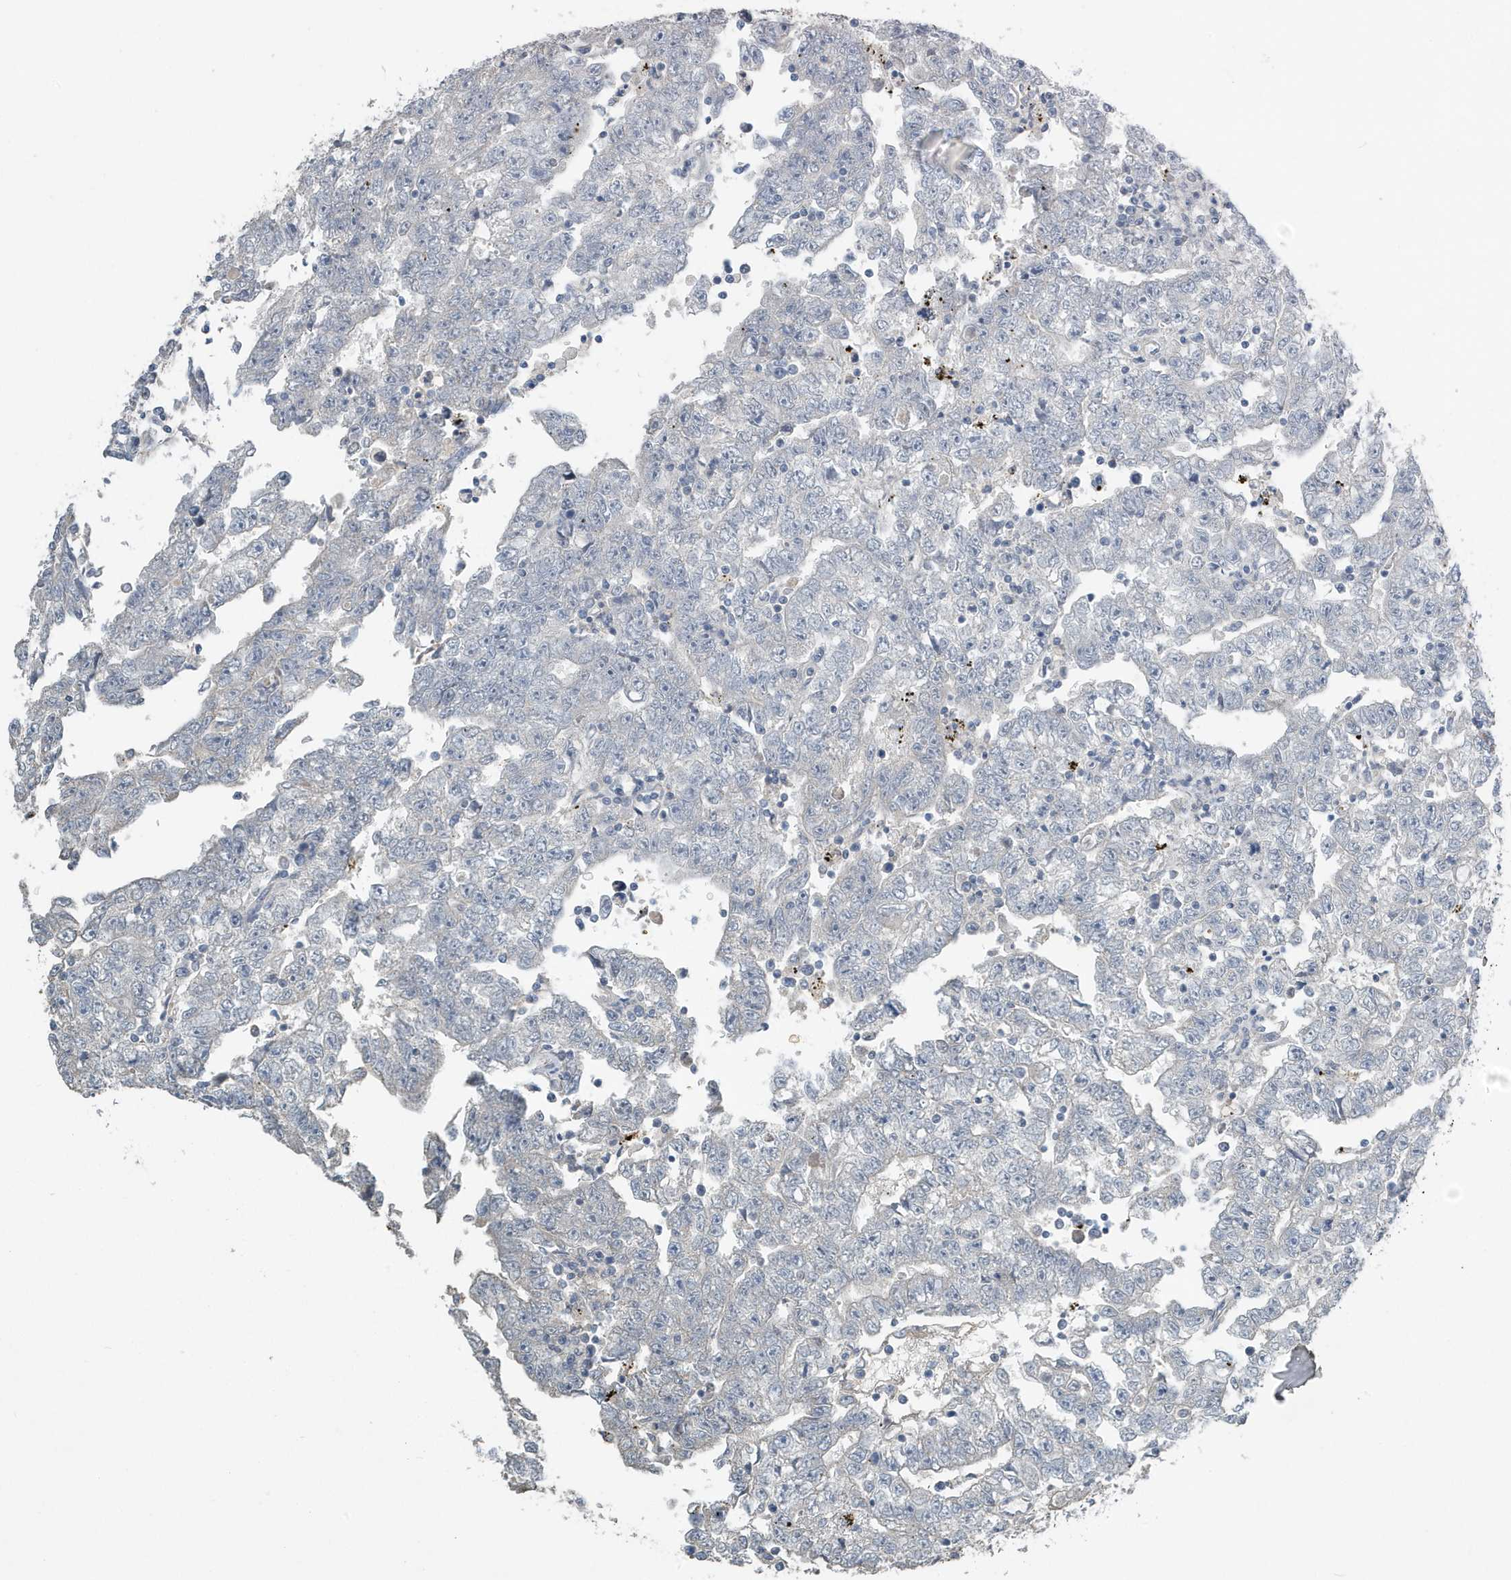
{"staining": {"intensity": "negative", "quantity": "none", "location": "none"}, "tissue": "testis cancer", "cell_type": "Tumor cells", "image_type": "cancer", "snomed": [{"axis": "morphology", "description": "Carcinoma, Embryonal, NOS"}, {"axis": "topography", "description": "Testis"}], "caption": "This is an IHC micrograph of human testis cancer. There is no expression in tumor cells.", "gene": "UGT2B4", "patient": {"sex": "male", "age": 25}}